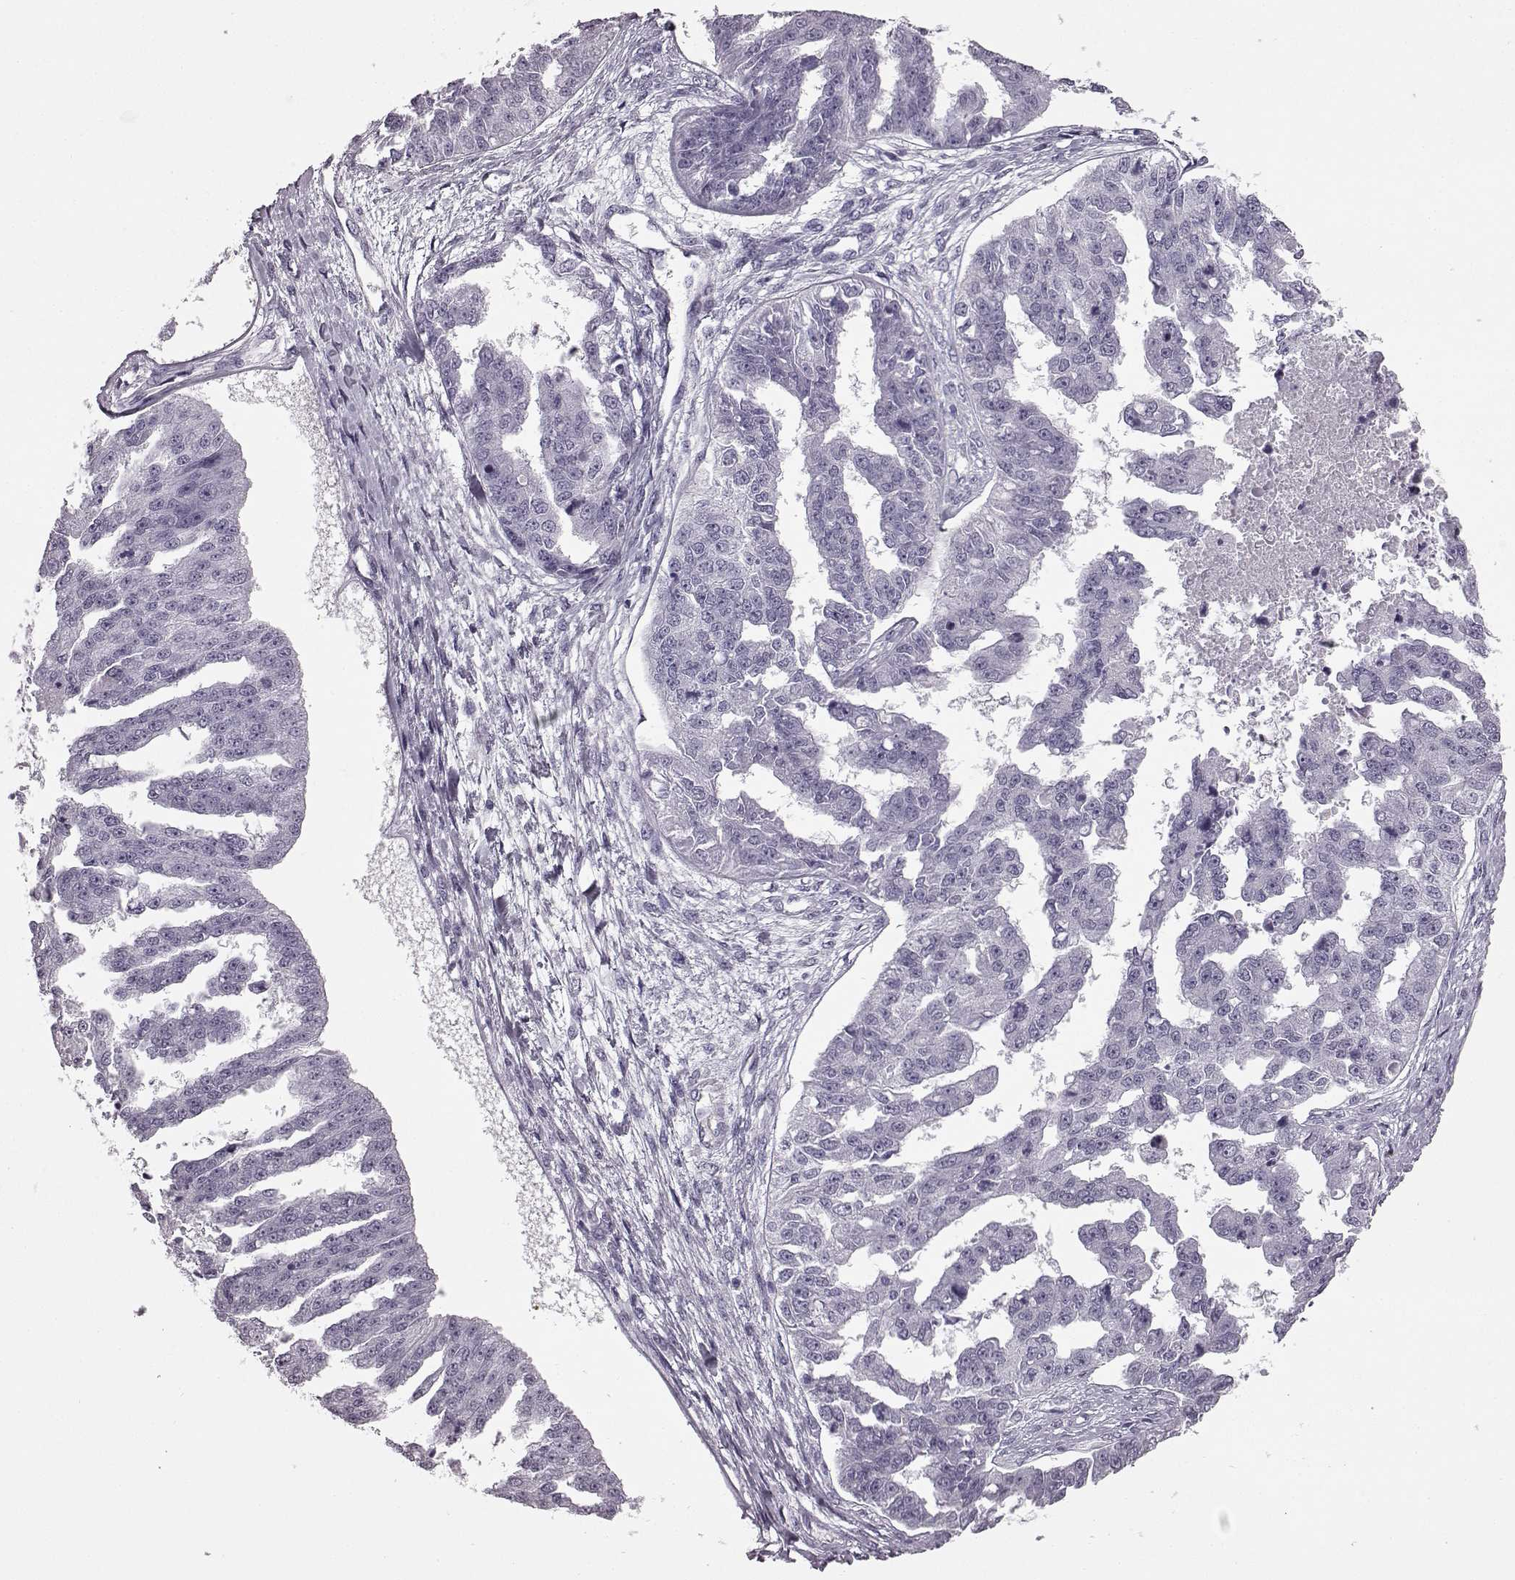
{"staining": {"intensity": "negative", "quantity": "none", "location": "none"}, "tissue": "ovarian cancer", "cell_type": "Tumor cells", "image_type": "cancer", "snomed": [{"axis": "morphology", "description": "Cystadenocarcinoma, serous, NOS"}, {"axis": "topography", "description": "Ovary"}], "caption": "A photomicrograph of ovarian cancer stained for a protein exhibits no brown staining in tumor cells. (DAB (3,3'-diaminobenzidine) IHC visualized using brightfield microscopy, high magnification).", "gene": "PRPH2", "patient": {"sex": "female", "age": 58}}